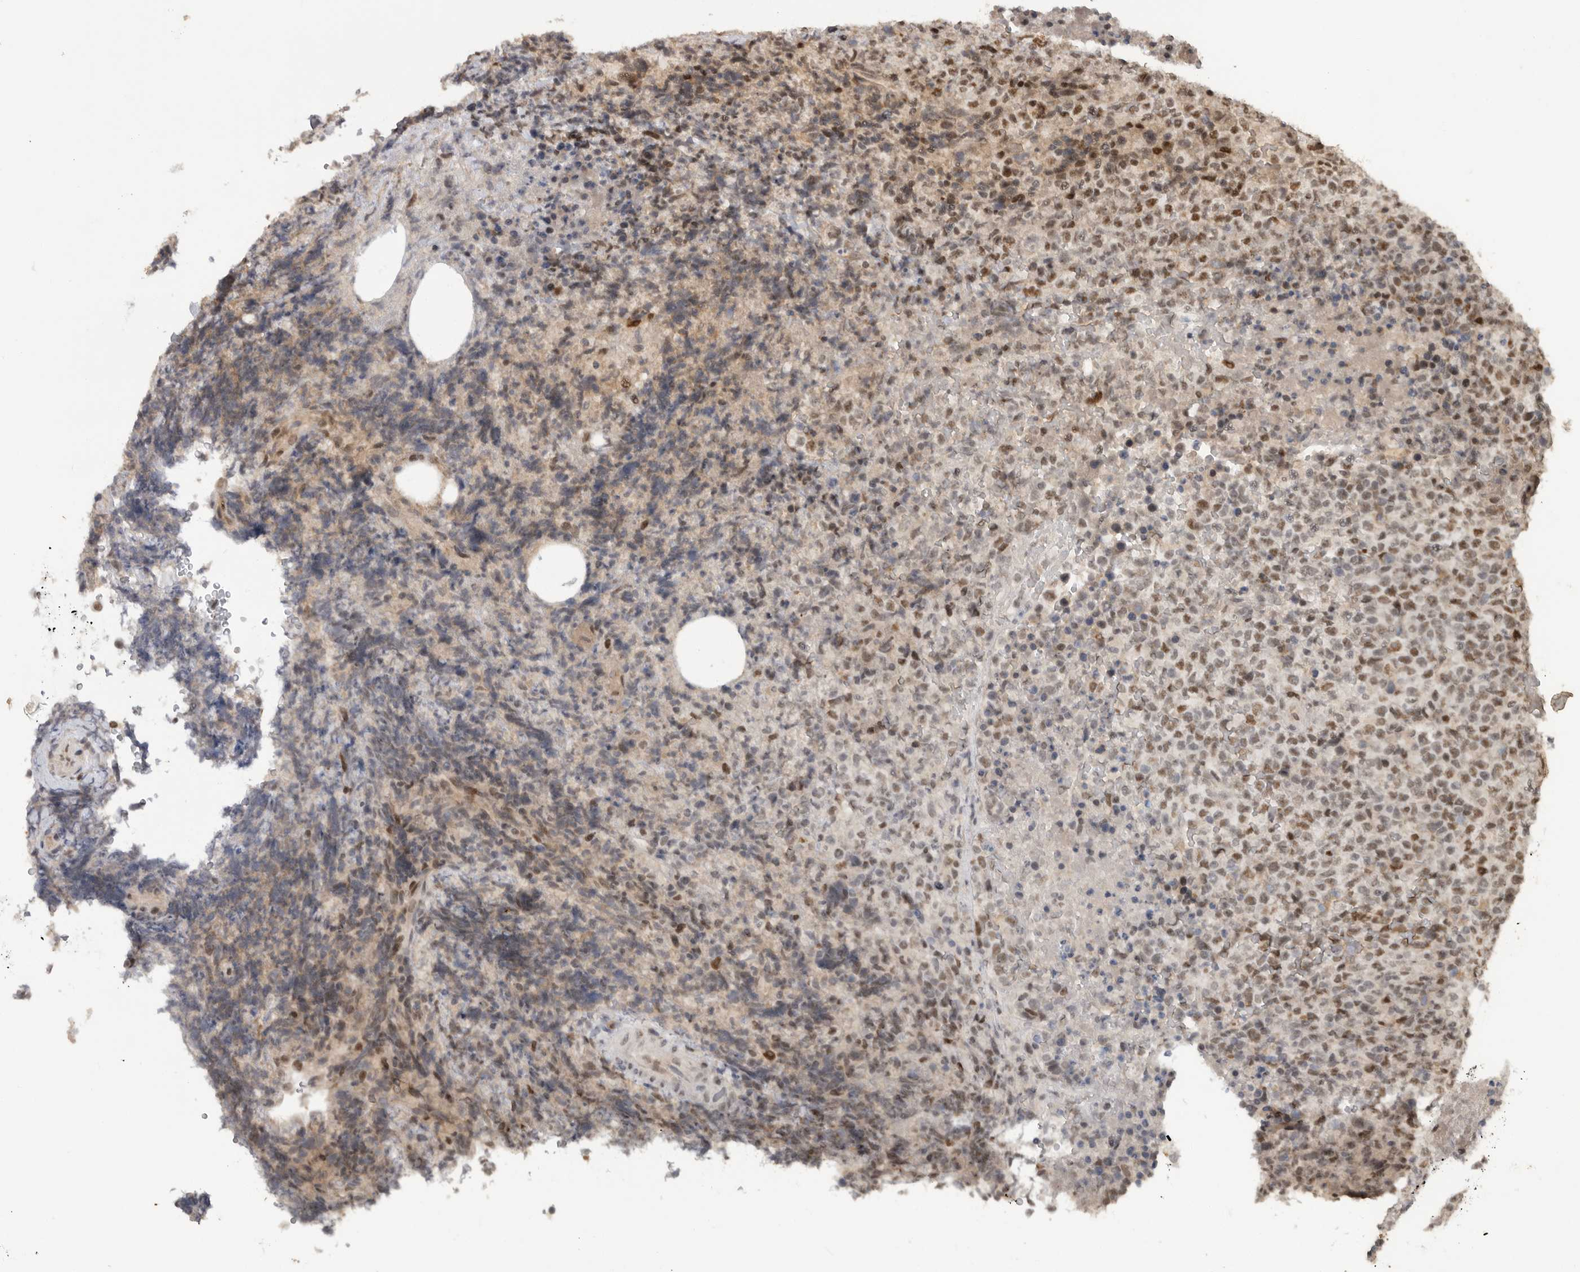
{"staining": {"intensity": "moderate", "quantity": "25%-75%", "location": "nuclear"}, "tissue": "lymphoma", "cell_type": "Tumor cells", "image_type": "cancer", "snomed": [{"axis": "morphology", "description": "Malignant lymphoma, non-Hodgkin's type, High grade"}, {"axis": "topography", "description": "Lymph node"}], "caption": "About 25%-75% of tumor cells in high-grade malignant lymphoma, non-Hodgkin's type show moderate nuclear protein expression as visualized by brown immunohistochemical staining.", "gene": "PPP1R10", "patient": {"sex": "male", "age": 13}}